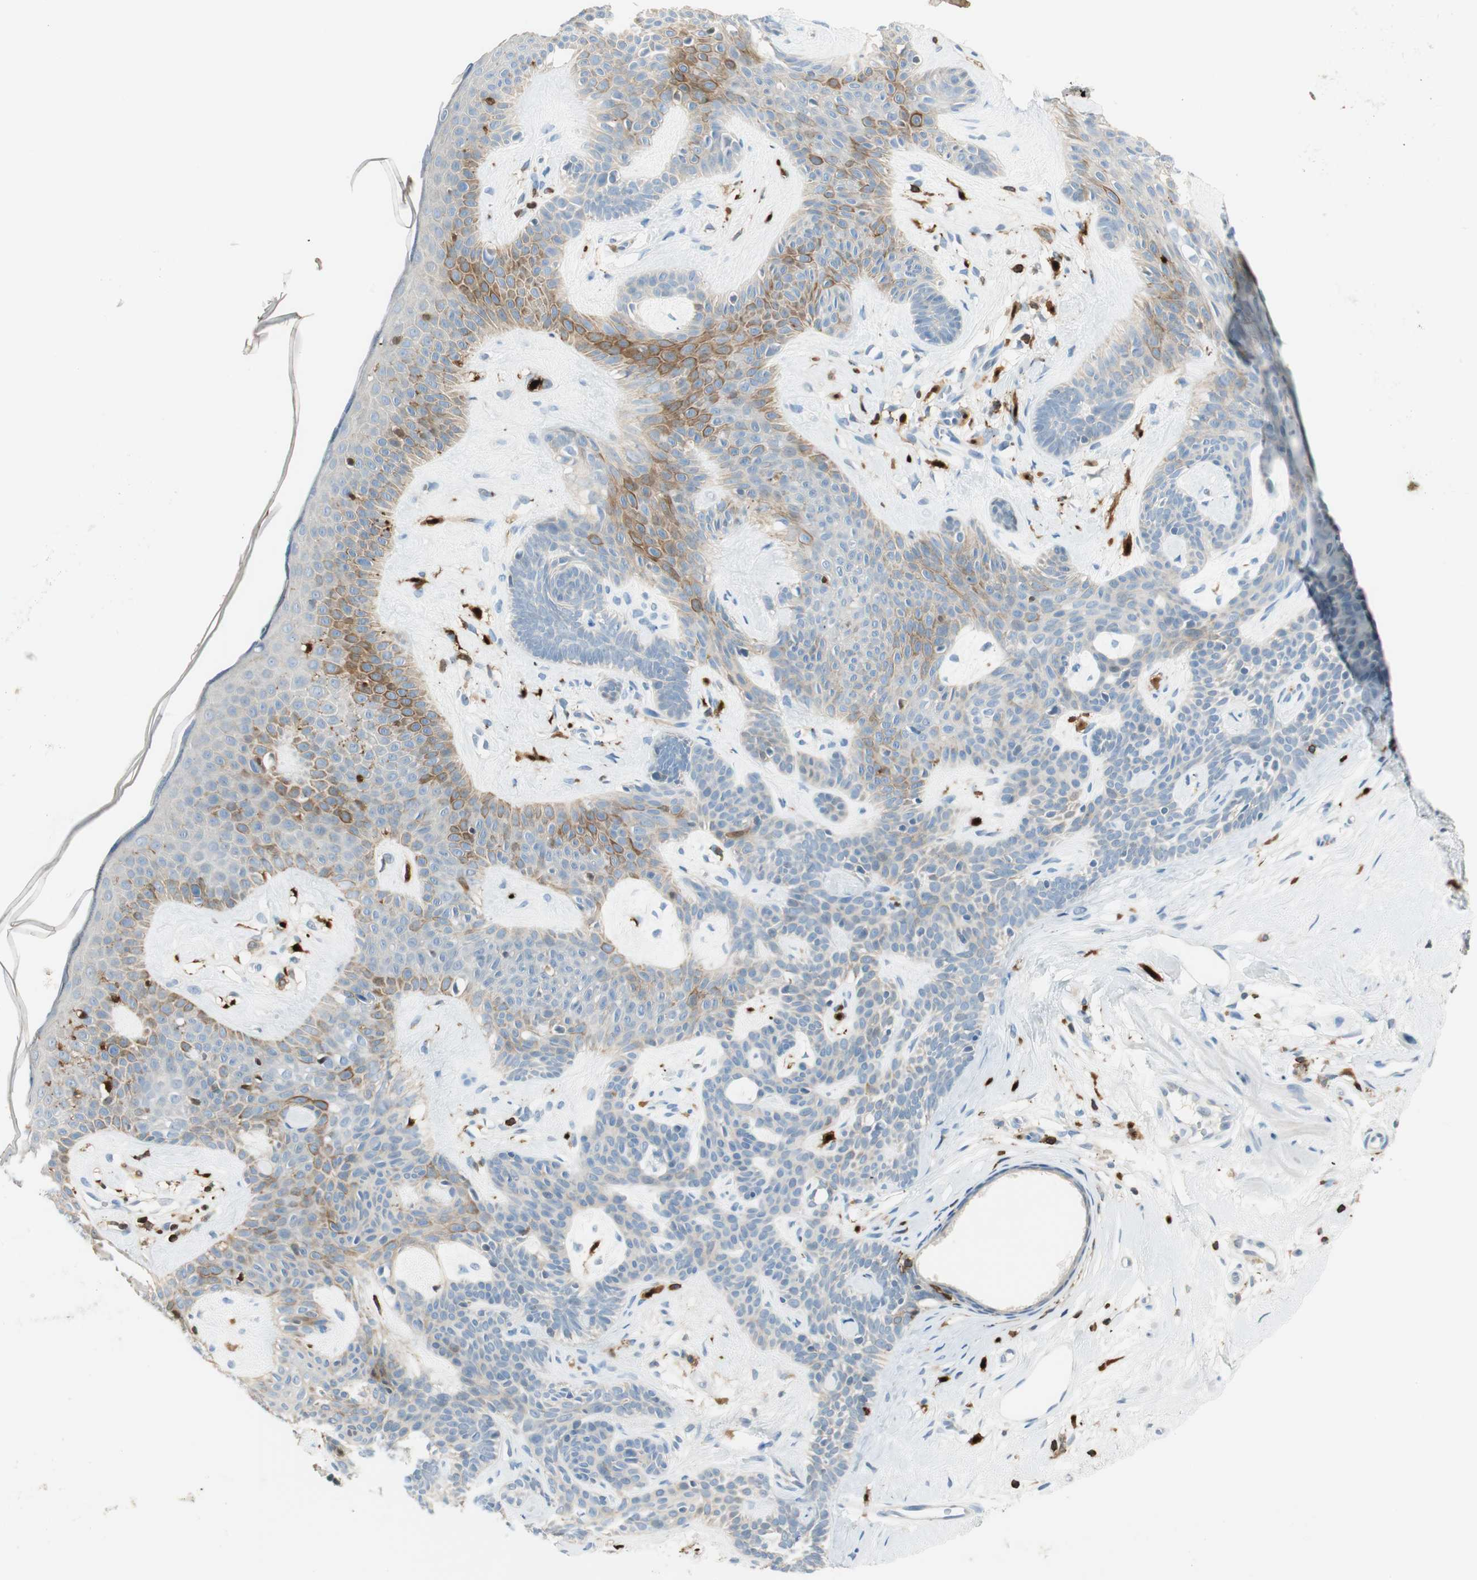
{"staining": {"intensity": "weak", "quantity": "25%-75%", "location": "cytoplasmic/membranous"}, "tissue": "skin cancer", "cell_type": "Tumor cells", "image_type": "cancer", "snomed": [{"axis": "morphology", "description": "Developmental malformation"}, {"axis": "morphology", "description": "Basal cell carcinoma"}, {"axis": "topography", "description": "Skin"}], "caption": "A brown stain highlights weak cytoplasmic/membranous positivity of a protein in human skin cancer tumor cells. (DAB = brown stain, brightfield microscopy at high magnification).", "gene": "HPGD", "patient": {"sex": "female", "age": 62}}